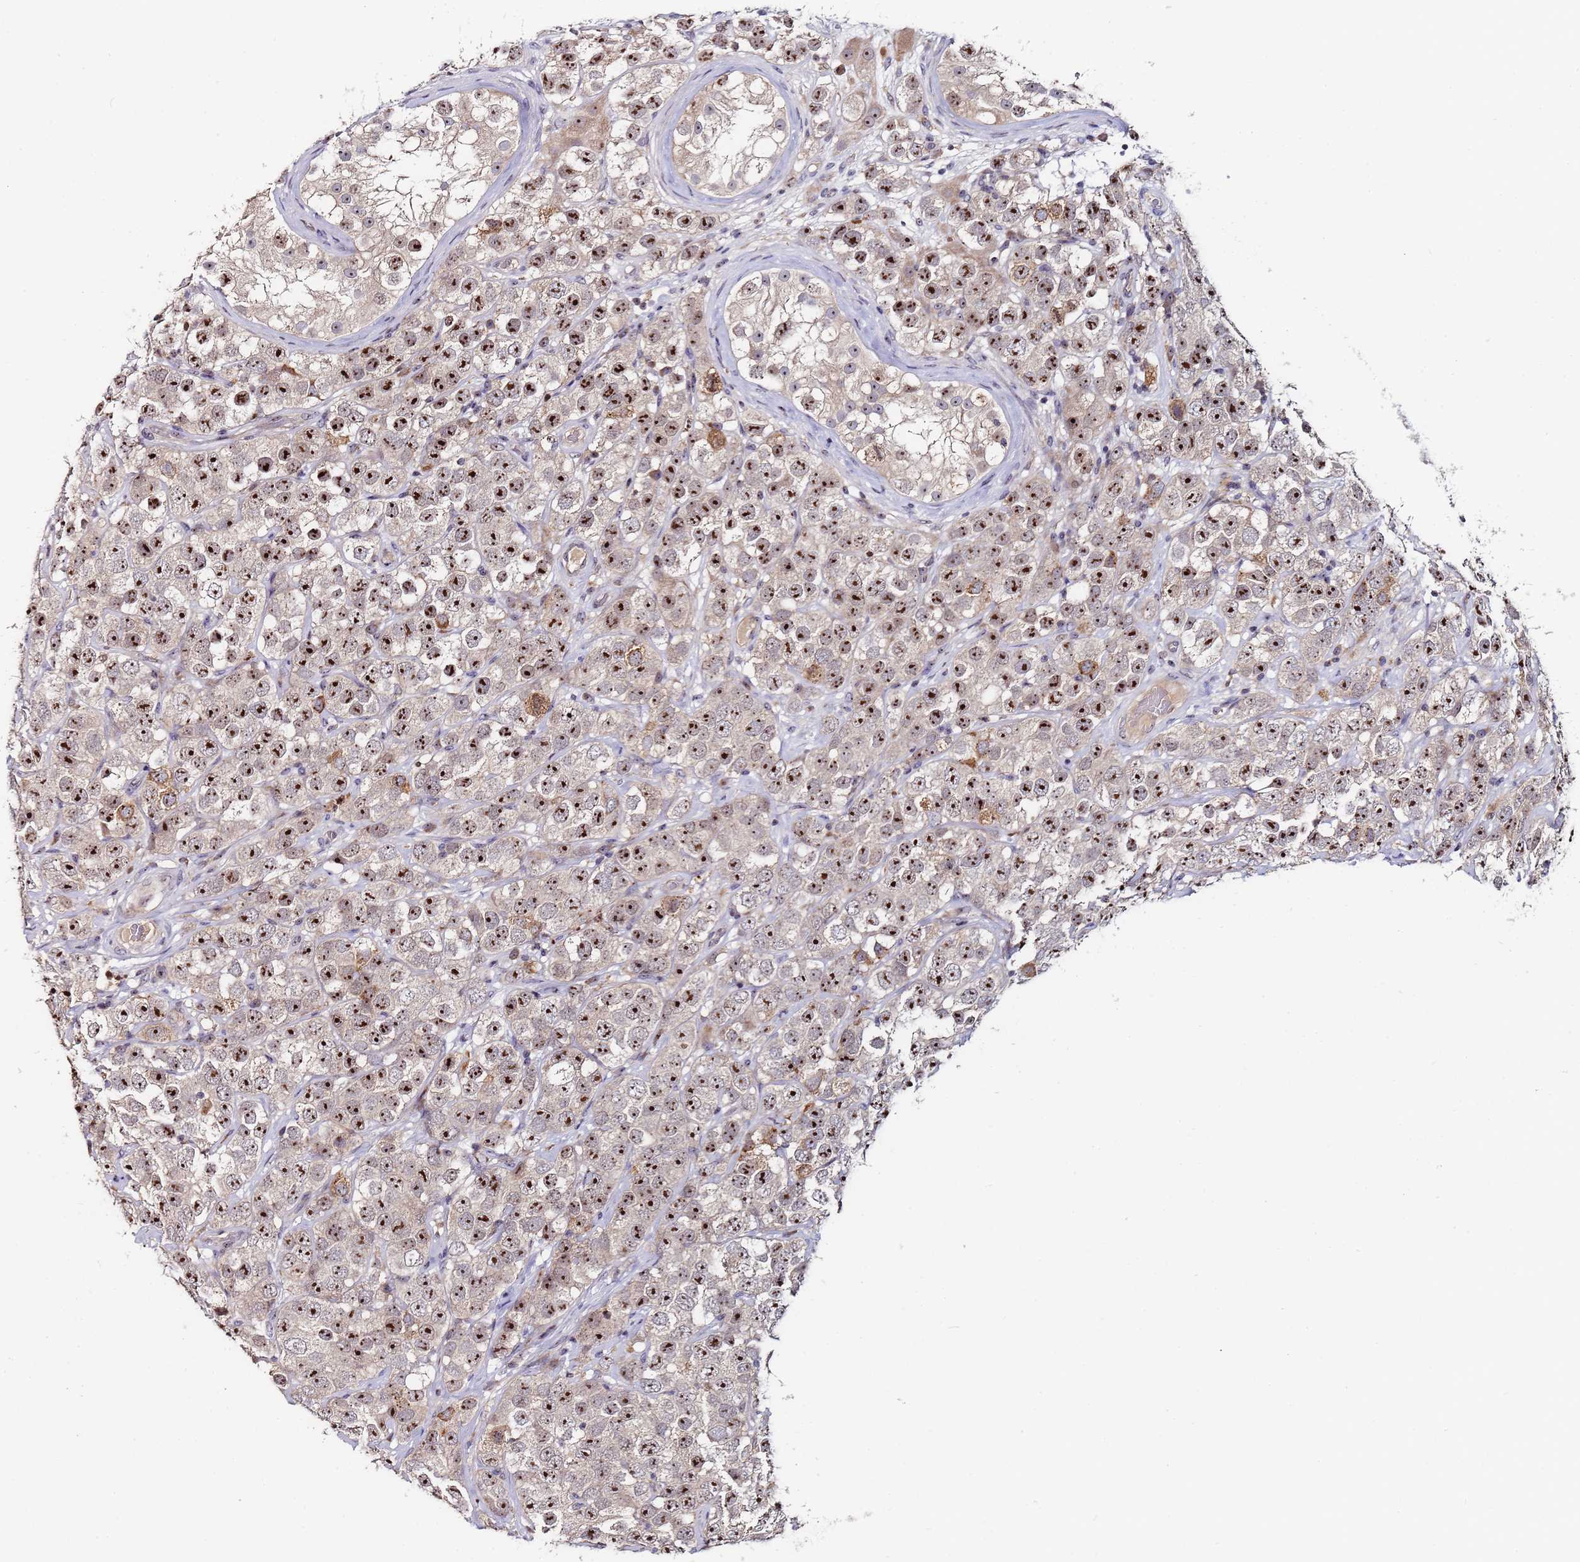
{"staining": {"intensity": "strong", "quantity": ">75%", "location": "nuclear"}, "tissue": "testis cancer", "cell_type": "Tumor cells", "image_type": "cancer", "snomed": [{"axis": "morphology", "description": "Seminoma, NOS"}, {"axis": "topography", "description": "Testis"}], "caption": "Immunohistochemical staining of human testis cancer shows high levels of strong nuclear protein positivity in about >75% of tumor cells. (DAB IHC with brightfield microscopy, high magnification).", "gene": "KRI1", "patient": {"sex": "male", "age": 28}}